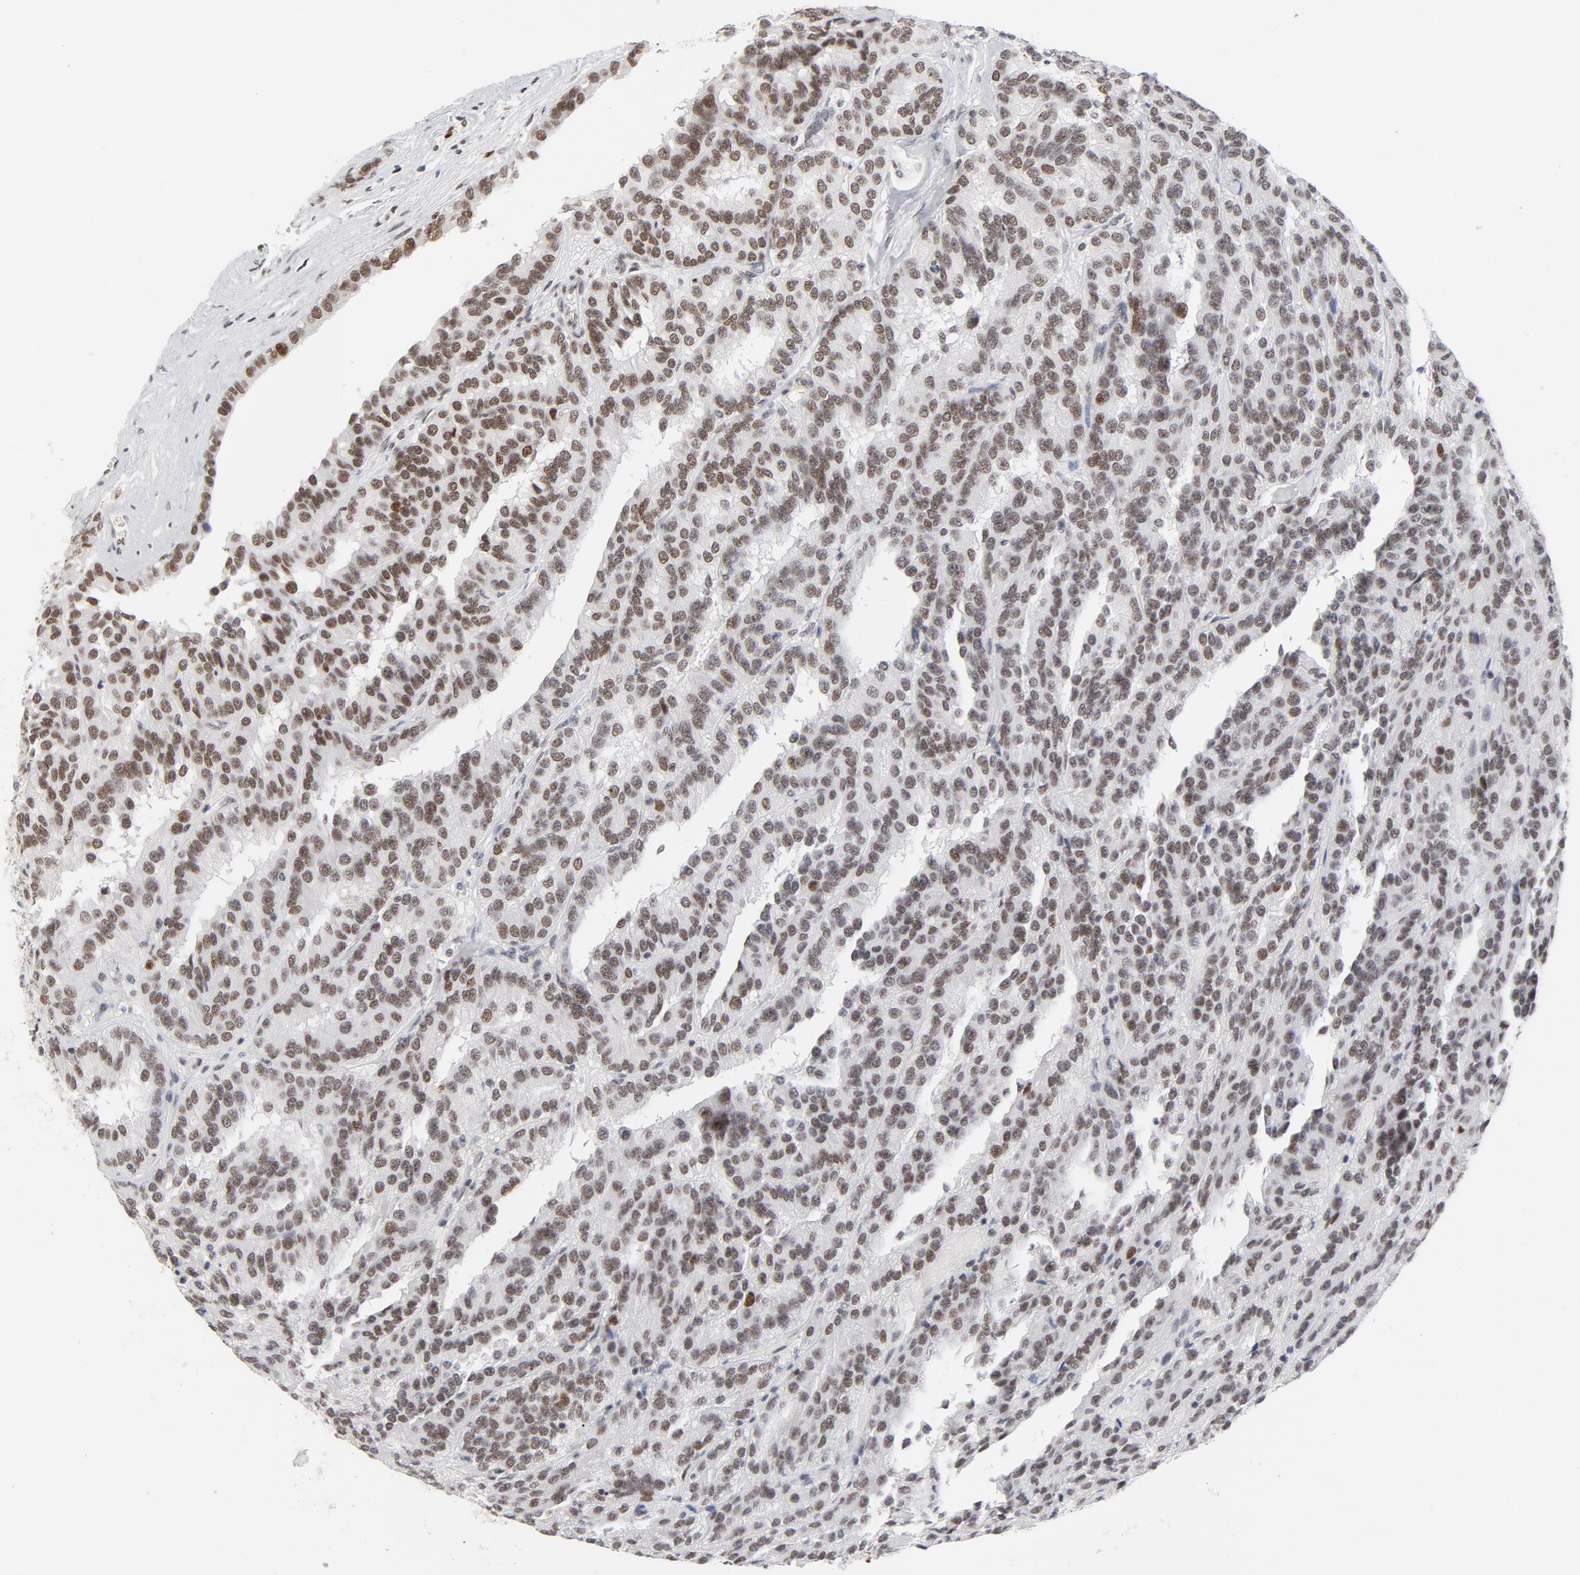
{"staining": {"intensity": "weak", "quantity": "<25%", "location": "nuclear"}, "tissue": "renal cancer", "cell_type": "Tumor cells", "image_type": "cancer", "snomed": [{"axis": "morphology", "description": "Adenocarcinoma, NOS"}, {"axis": "topography", "description": "Kidney"}], "caption": "This is an immunohistochemistry photomicrograph of human renal cancer. There is no staining in tumor cells.", "gene": "RFC4", "patient": {"sex": "male", "age": 46}}